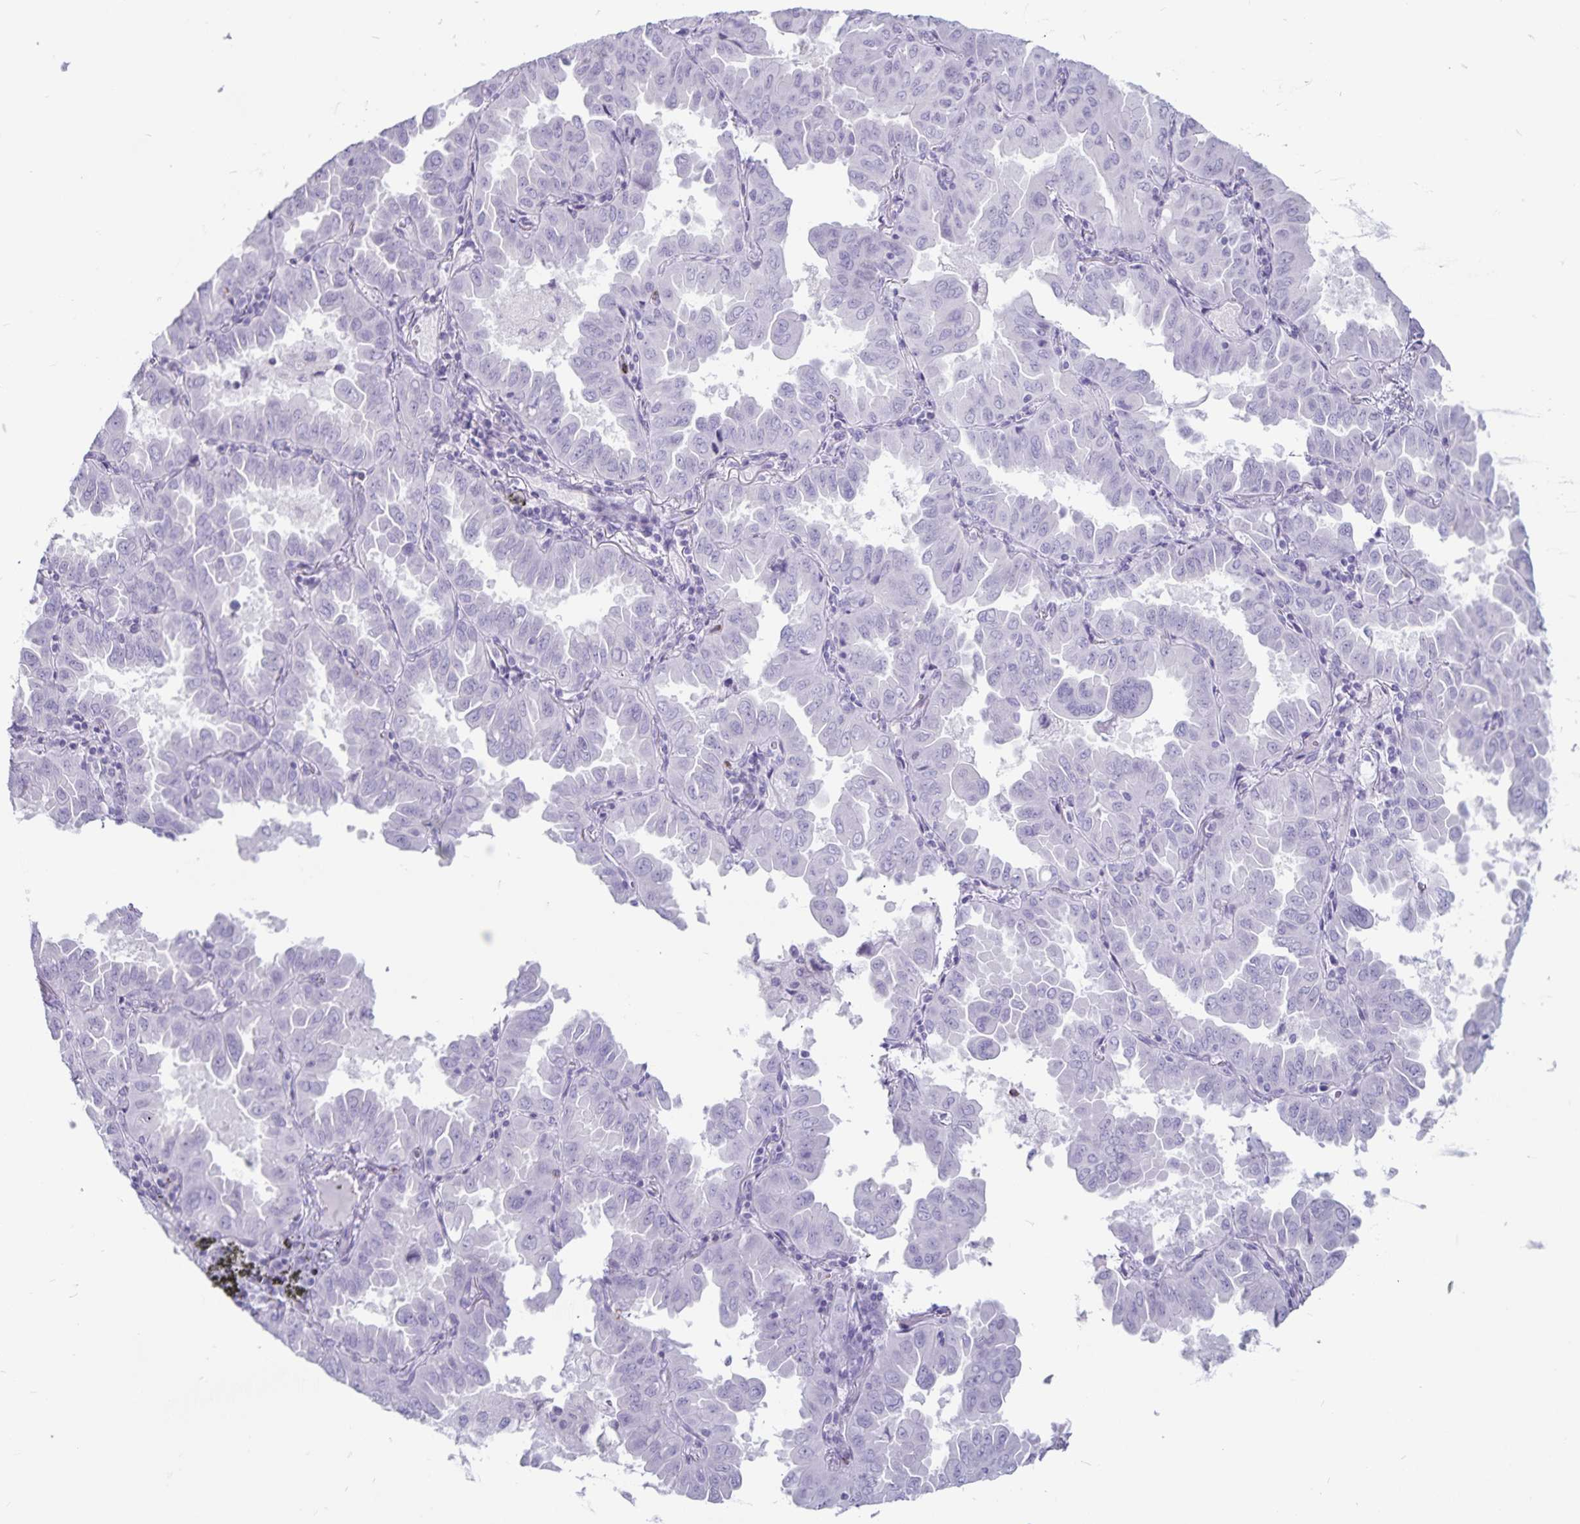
{"staining": {"intensity": "negative", "quantity": "none", "location": "none"}, "tissue": "lung cancer", "cell_type": "Tumor cells", "image_type": "cancer", "snomed": [{"axis": "morphology", "description": "Adenocarcinoma, NOS"}, {"axis": "topography", "description": "Lung"}], "caption": "There is no significant staining in tumor cells of adenocarcinoma (lung).", "gene": "GNLY", "patient": {"sex": "male", "age": 64}}